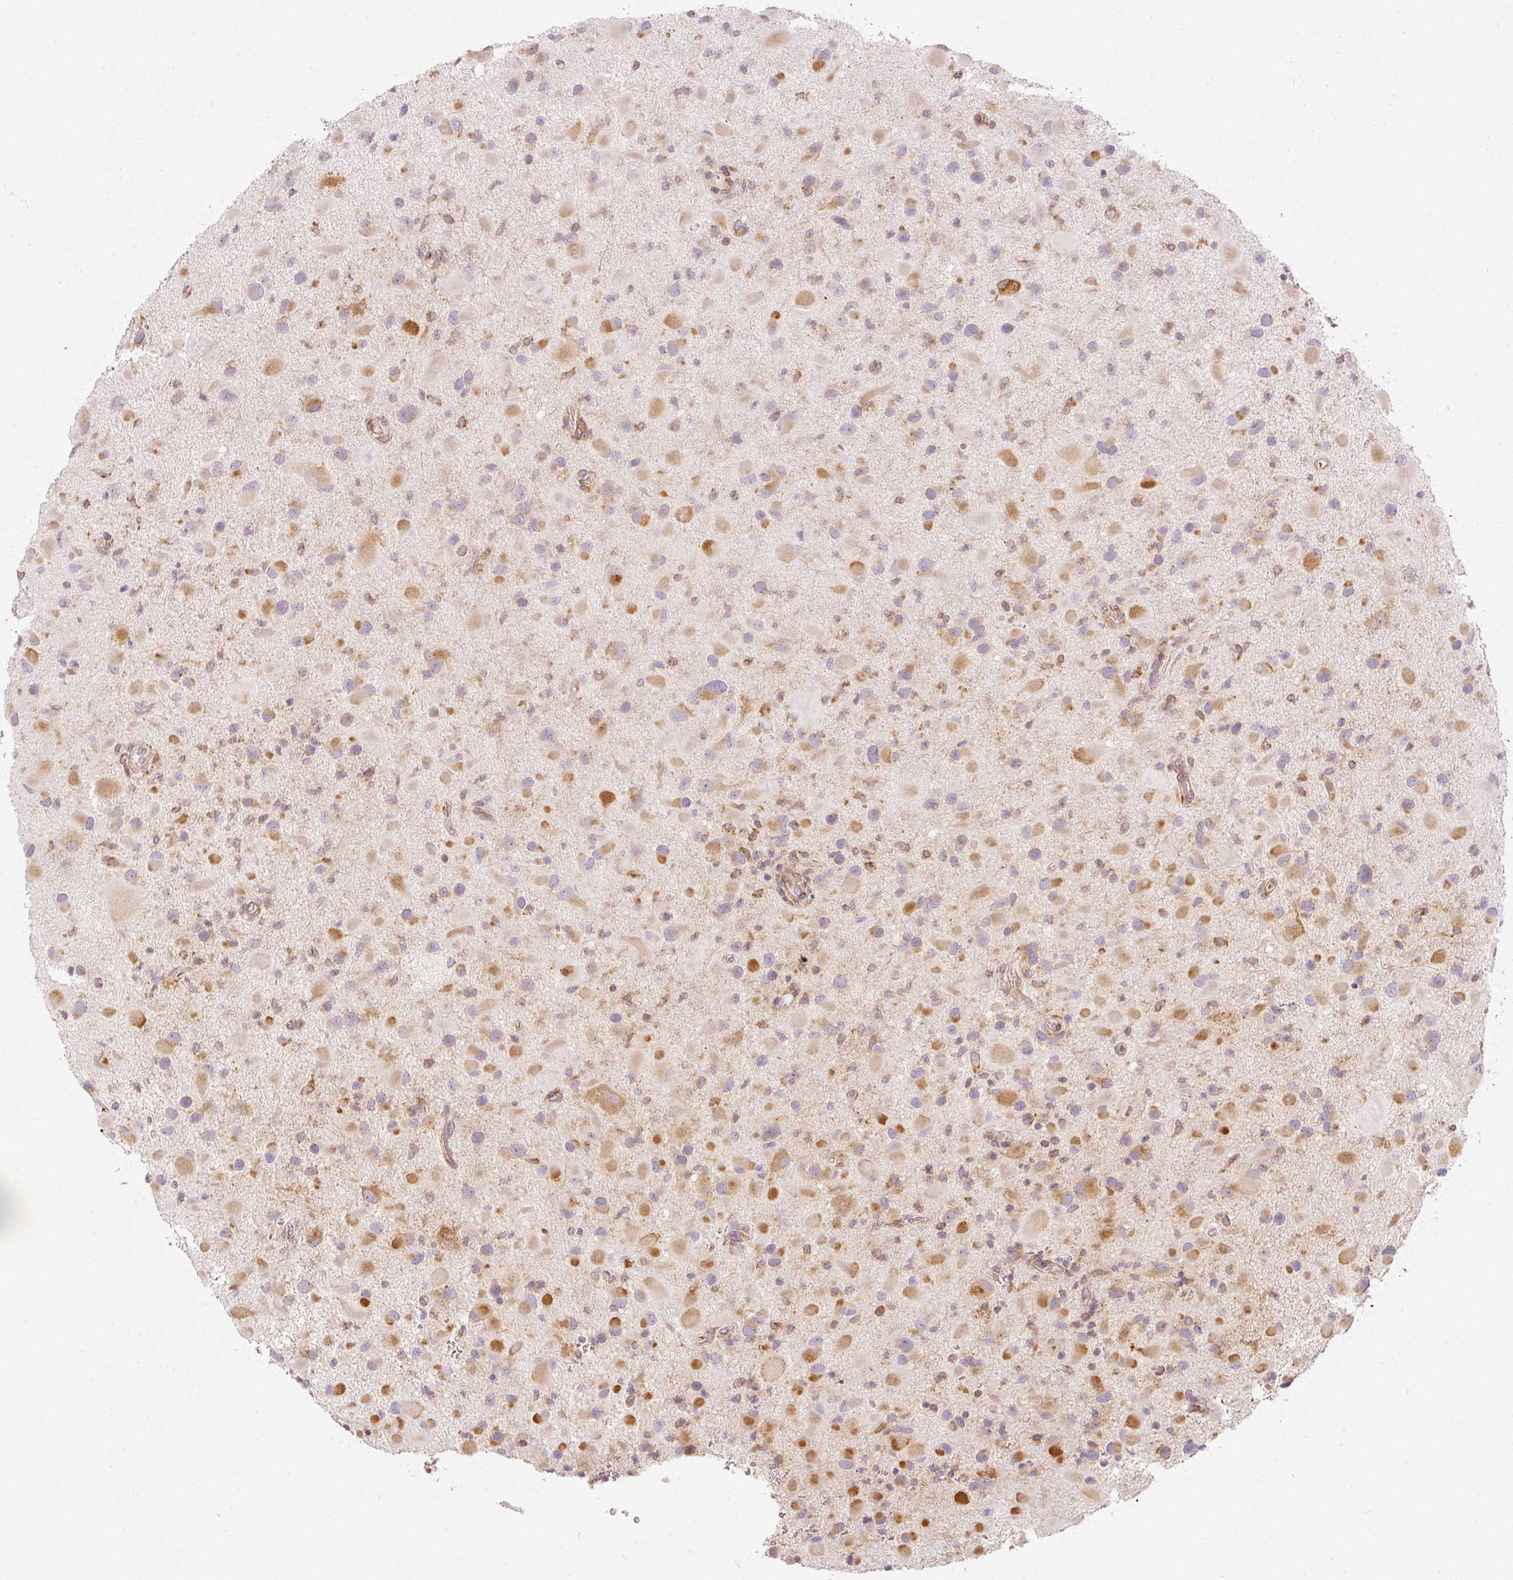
{"staining": {"intensity": "moderate", "quantity": "25%-75%", "location": "cytoplasmic/membranous"}, "tissue": "glioma", "cell_type": "Tumor cells", "image_type": "cancer", "snomed": [{"axis": "morphology", "description": "Glioma, malignant, Low grade"}, {"axis": "topography", "description": "Brain"}], "caption": "A brown stain highlights moderate cytoplasmic/membranous staining of a protein in human glioma tumor cells. The protein of interest is shown in brown color, while the nuclei are stained blue.", "gene": "SNAPC5", "patient": {"sex": "female", "age": 32}}